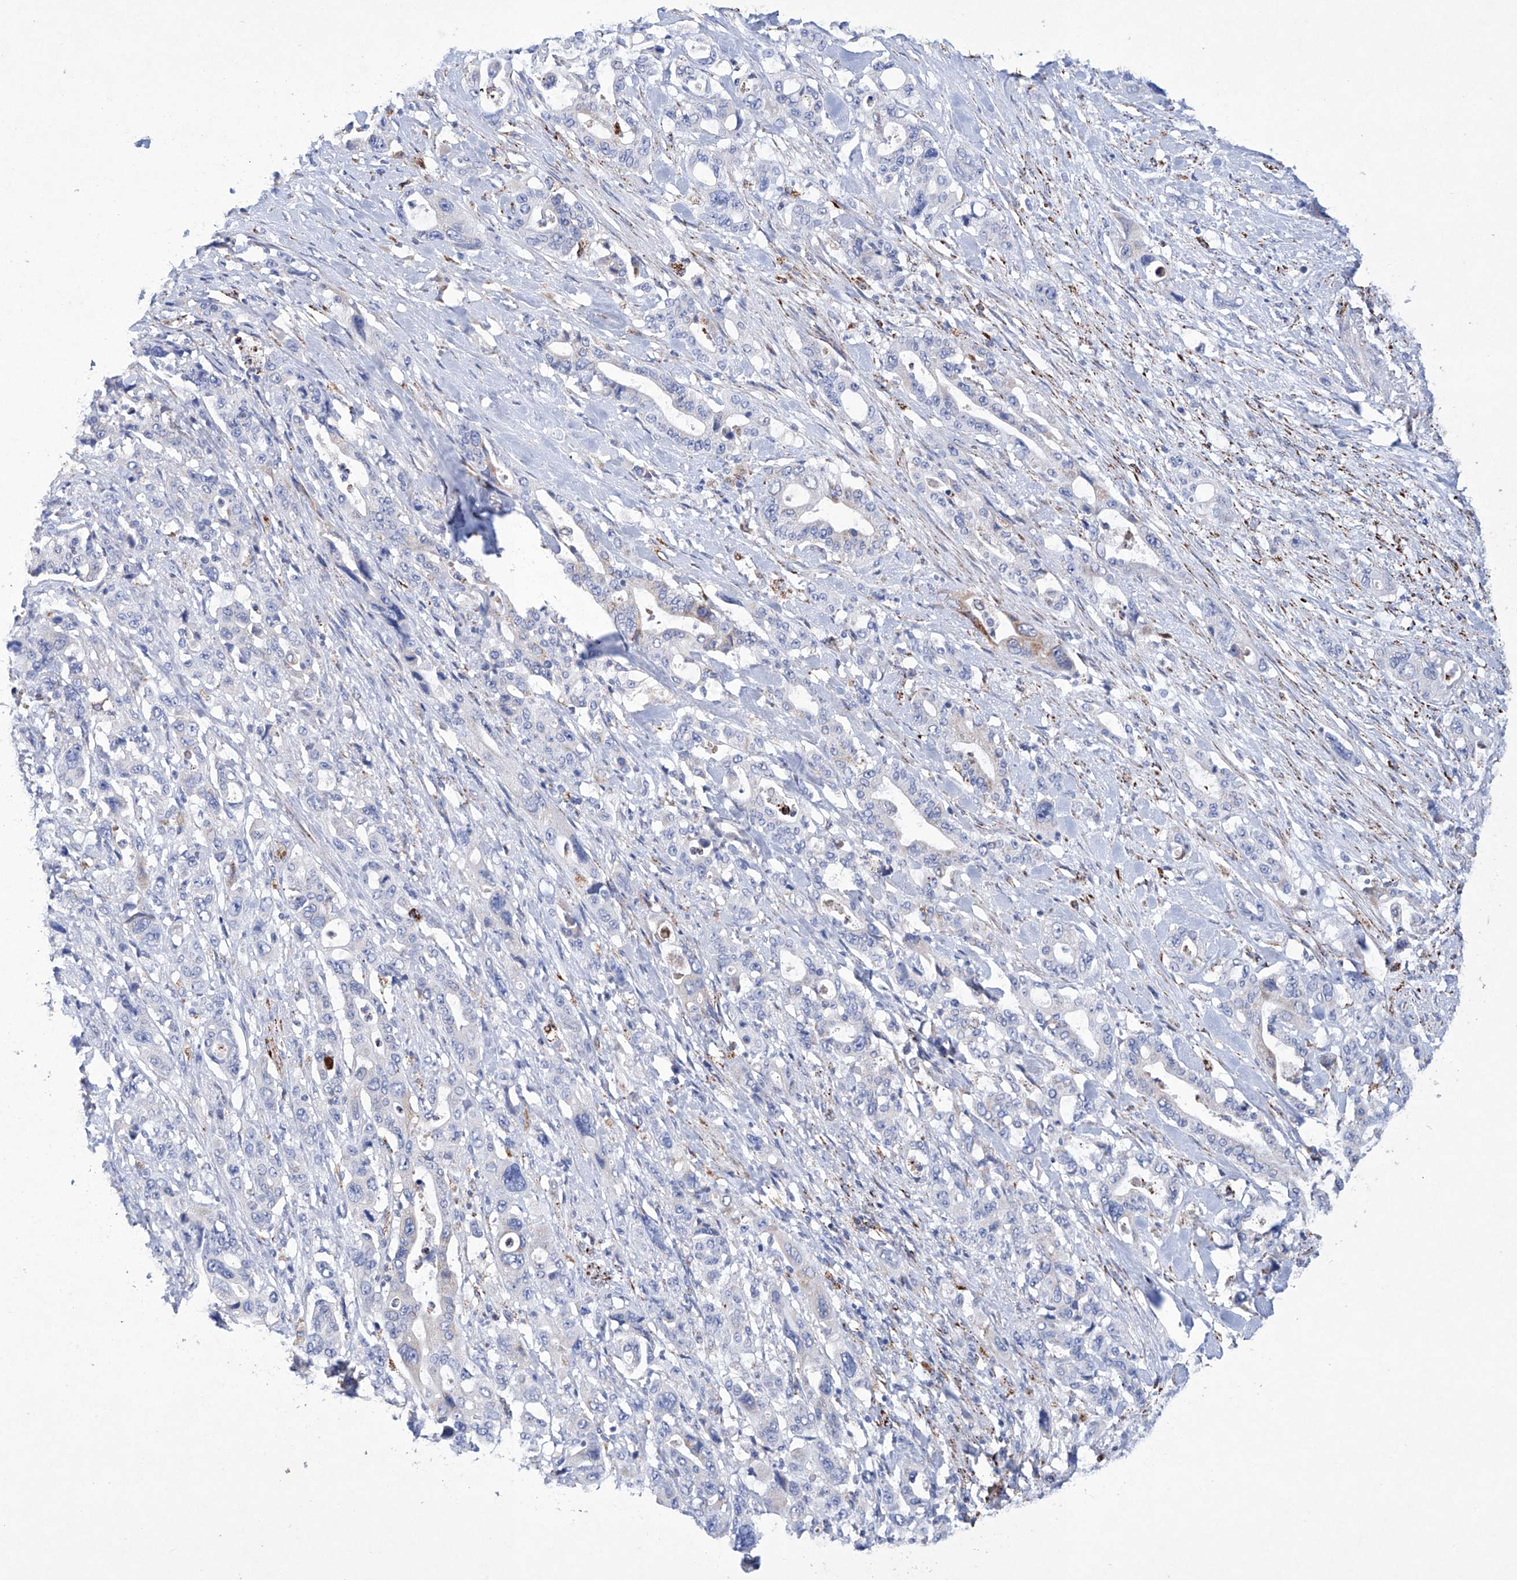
{"staining": {"intensity": "negative", "quantity": "none", "location": "none"}, "tissue": "pancreatic cancer", "cell_type": "Tumor cells", "image_type": "cancer", "snomed": [{"axis": "morphology", "description": "Adenocarcinoma, NOS"}, {"axis": "topography", "description": "Pancreas"}], "caption": "Immunohistochemistry histopathology image of neoplastic tissue: pancreatic adenocarcinoma stained with DAB (3,3'-diaminobenzidine) demonstrates no significant protein staining in tumor cells.", "gene": "NRROS", "patient": {"sex": "male", "age": 46}}